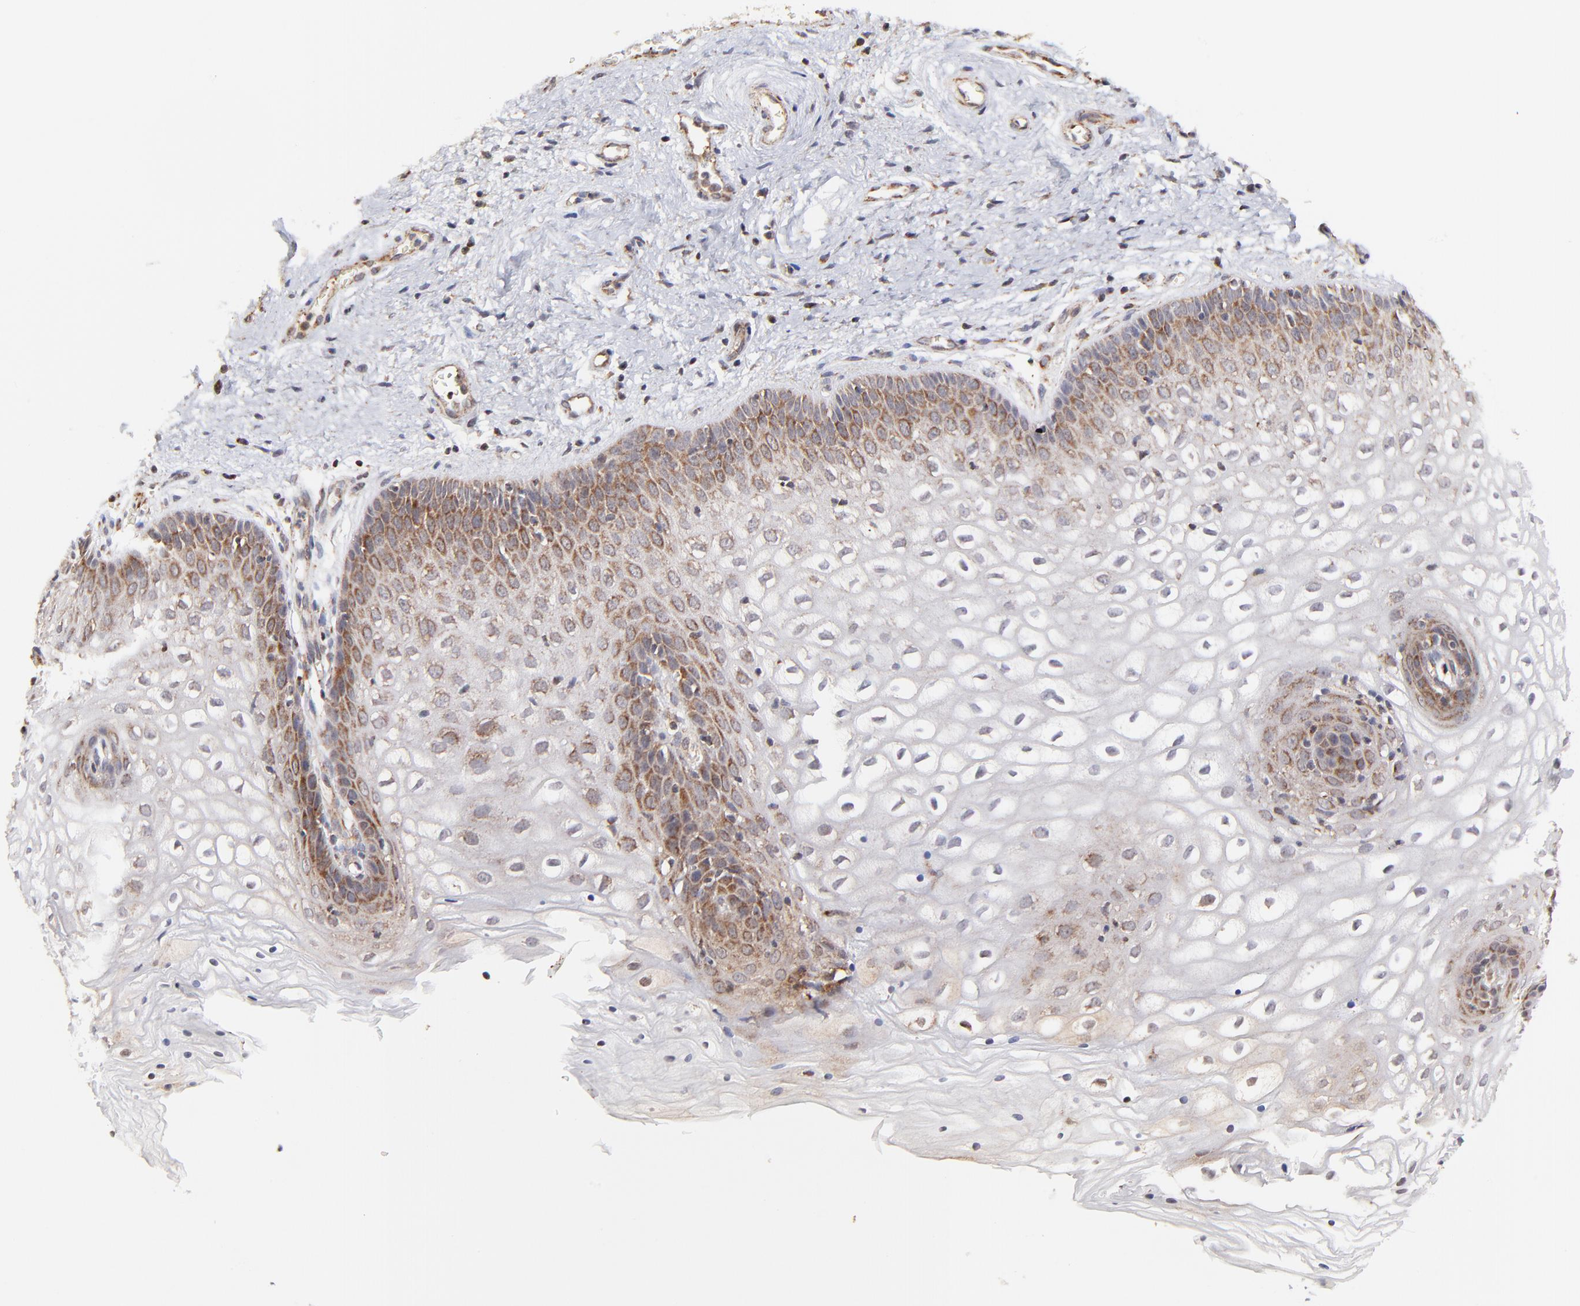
{"staining": {"intensity": "moderate", "quantity": "25%-75%", "location": "cytoplasmic/membranous"}, "tissue": "vagina", "cell_type": "Squamous epithelial cells", "image_type": "normal", "snomed": [{"axis": "morphology", "description": "Normal tissue, NOS"}, {"axis": "topography", "description": "Vagina"}], "caption": "Immunohistochemistry of unremarkable human vagina shows medium levels of moderate cytoplasmic/membranous staining in about 25%-75% of squamous epithelial cells.", "gene": "MAP2K7", "patient": {"sex": "female", "age": 34}}